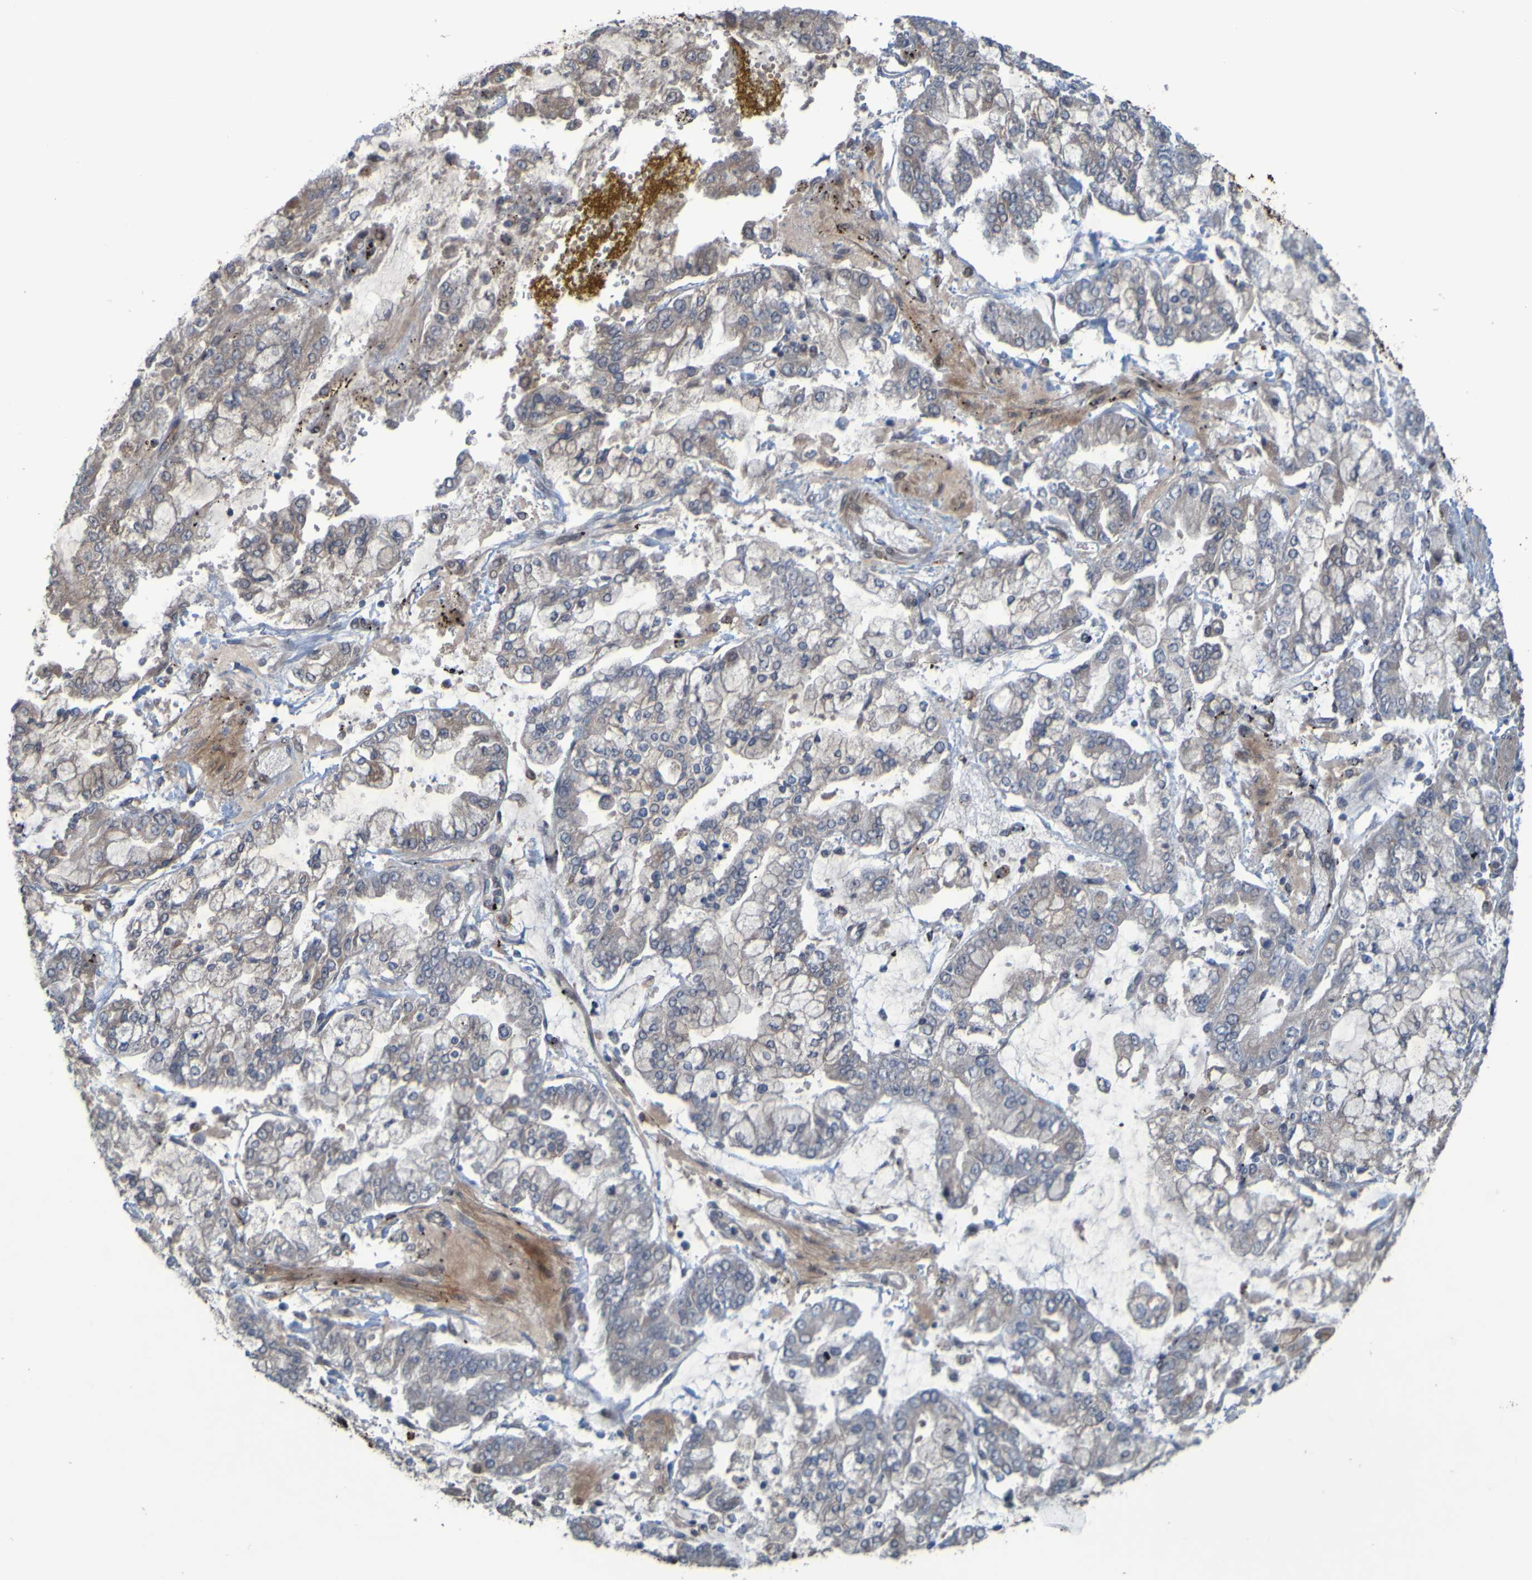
{"staining": {"intensity": "weak", "quantity": "<25%", "location": "cytoplasmic/membranous"}, "tissue": "stomach cancer", "cell_type": "Tumor cells", "image_type": "cancer", "snomed": [{"axis": "morphology", "description": "Adenocarcinoma, NOS"}, {"axis": "topography", "description": "Stomach"}], "caption": "Human stomach cancer stained for a protein using immunohistochemistry demonstrates no staining in tumor cells.", "gene": "MCPH1", "patient": {"sex": "male", "age": 76}}